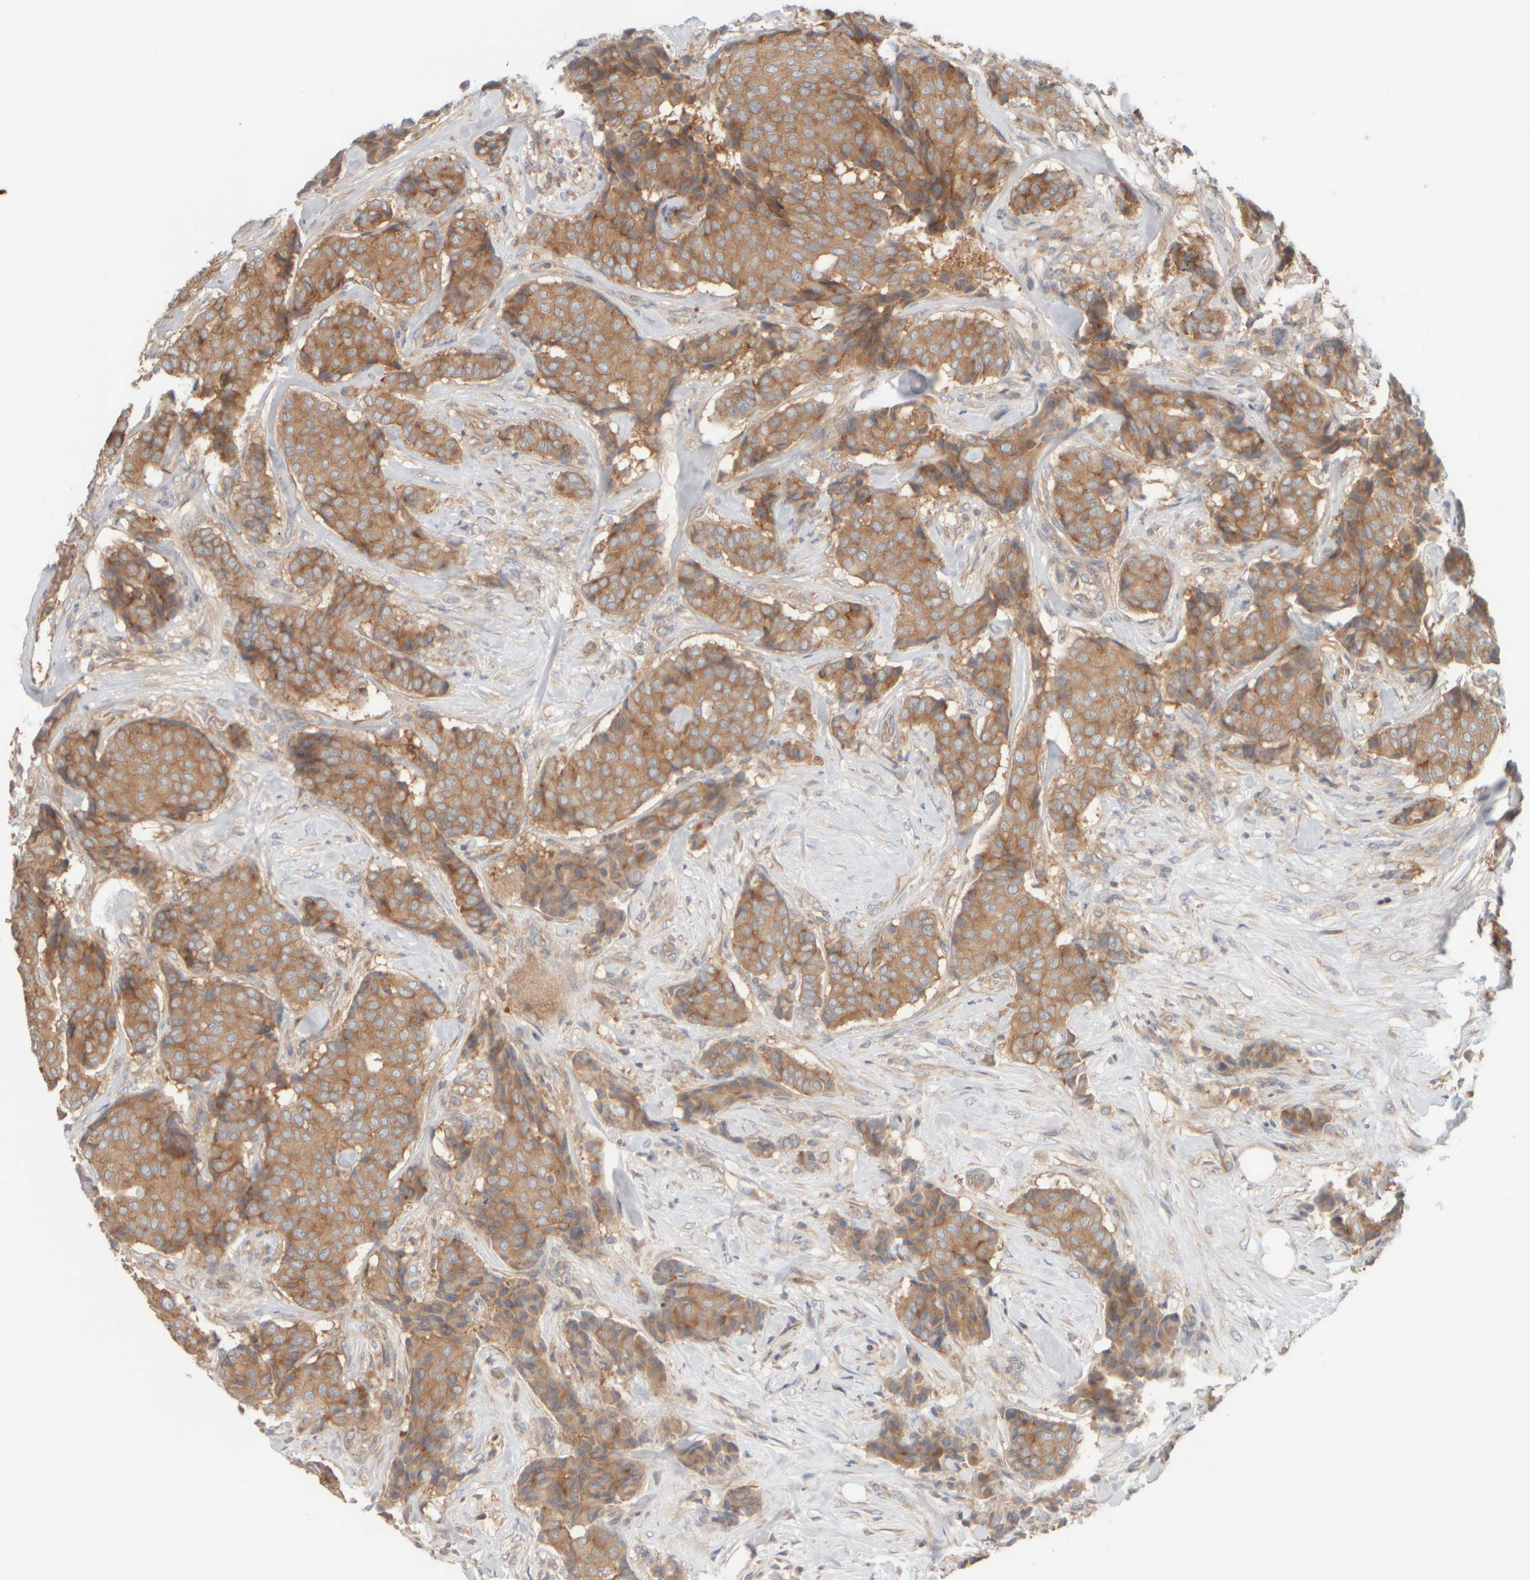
{"staining": {"intensity": "moderate", "quantity": ">75%", "location": "cytoplasmic/membranous"}, "tissue": "breast cancer", "cell_type": "Tumor cells", "image_type": "cancer", "snomed": [{"axis": "morphology", "description": "Duct carcinoma"}, {"axis": "topography", "description": "Breast"}], "caption": "Human breast cancer (invasive ductal carcinoma) stained with a brown dye demonstrates moderate cytoplasmic/membranous positive positivity in about >75% of tumor cells.", "gene": "EIF2B3", "patient": {"sex": "female", "age": 75}}